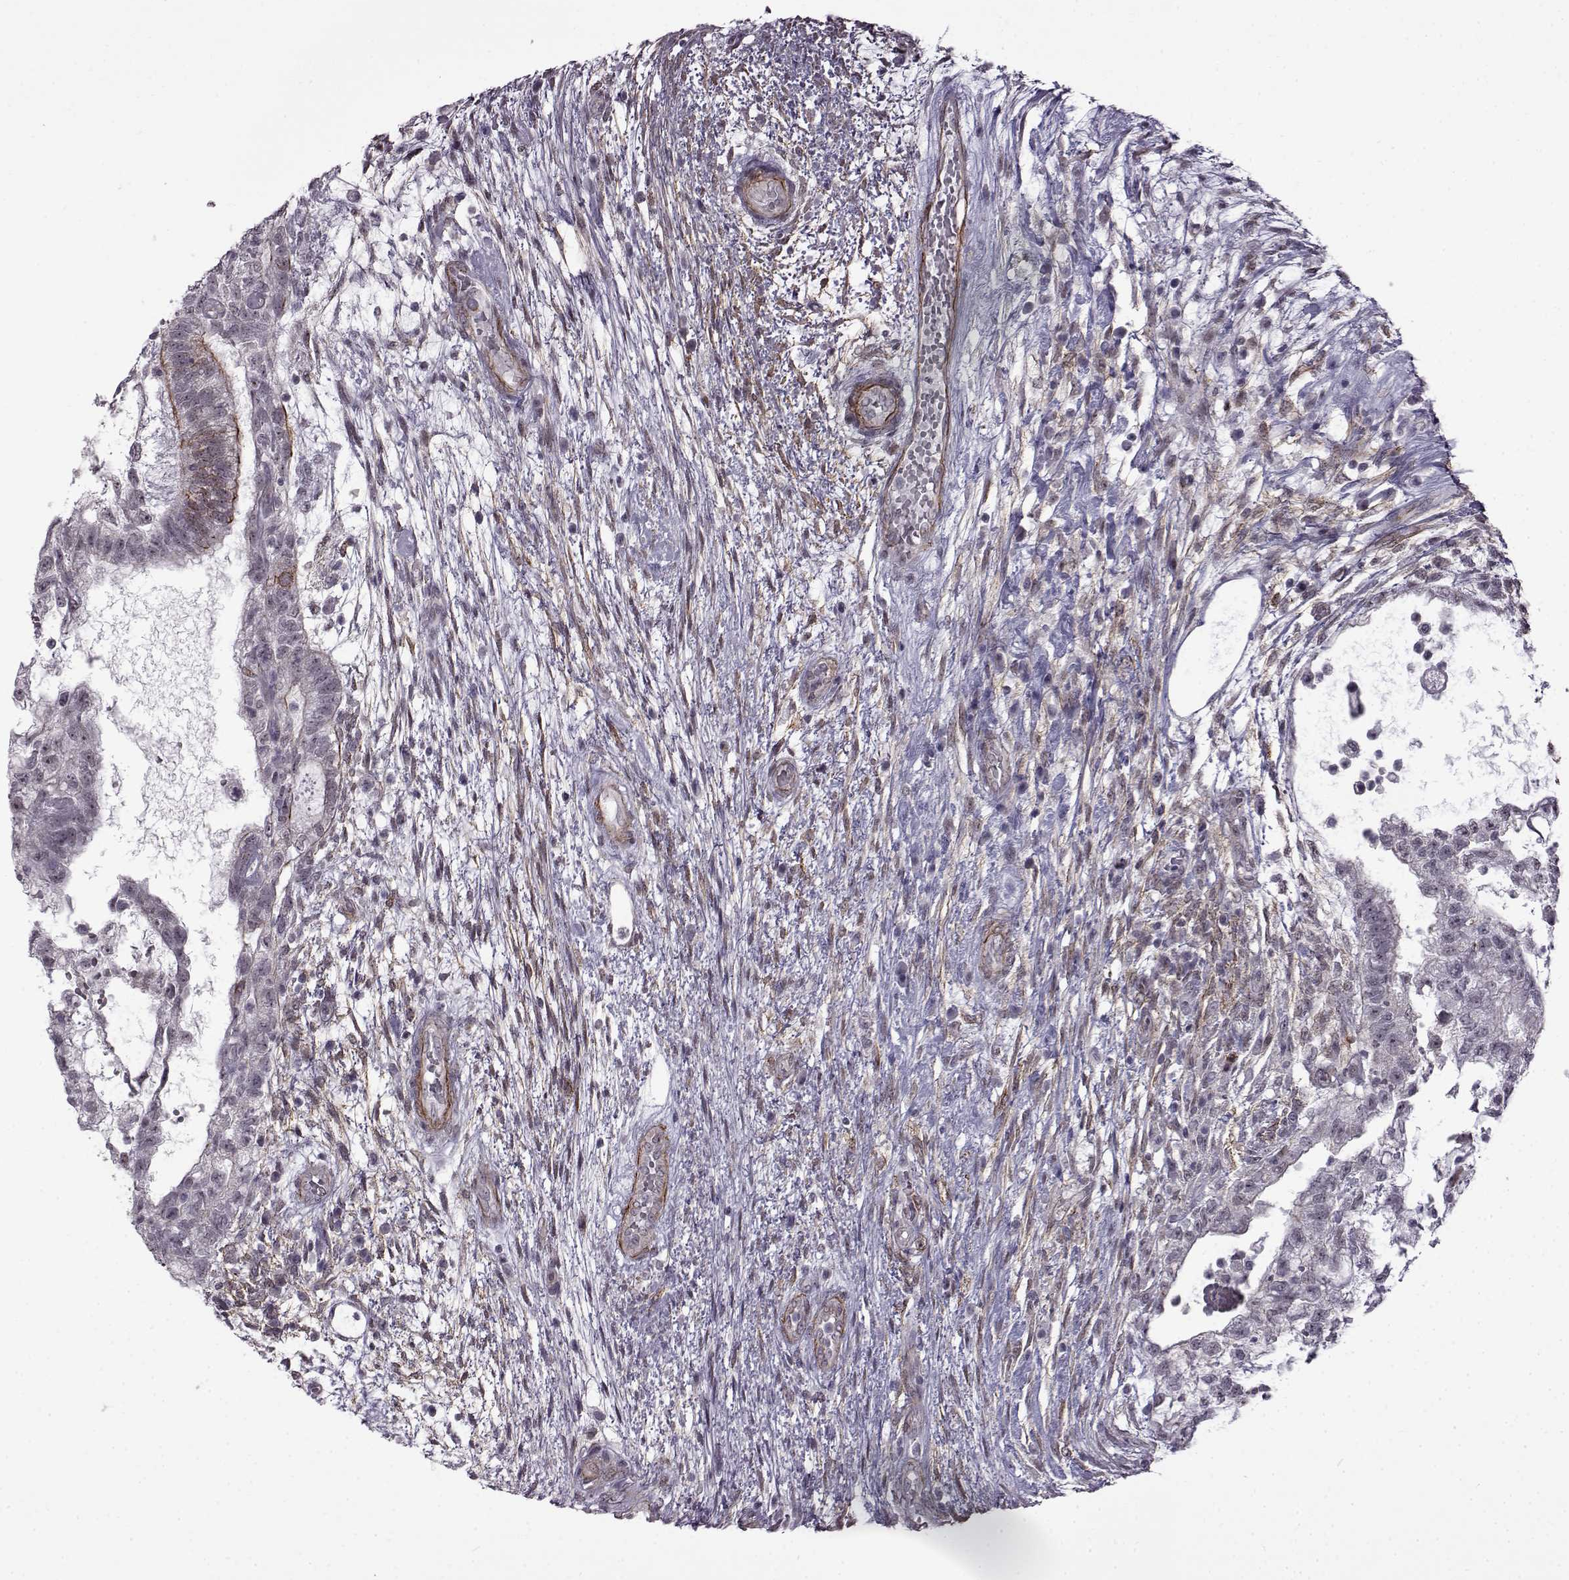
{"staining": {"intensity": "negative", "quantity": "none", "location": "none"}, "tissue": "testis cancer", "cell_type": "Tumor cells", "image_type": "cancer", "snomed": [{"axis": "morphology", "description": "Normal tissue, NOS"}, {"axis": "morphology", "description": "Carcinoma, Embryonal, NOS"}, {"axis": "topography", "description": "Testis"}, {"axis": "topography", "description": "Epididymis"}], "caption": "Testis cancer (embryonal carcinoma) stained for a protein using immunohistochemistry demonstrates no expression tumor cells.", "gene": "SYNPO2", "patient": {"sex": "male", "age": 32}}